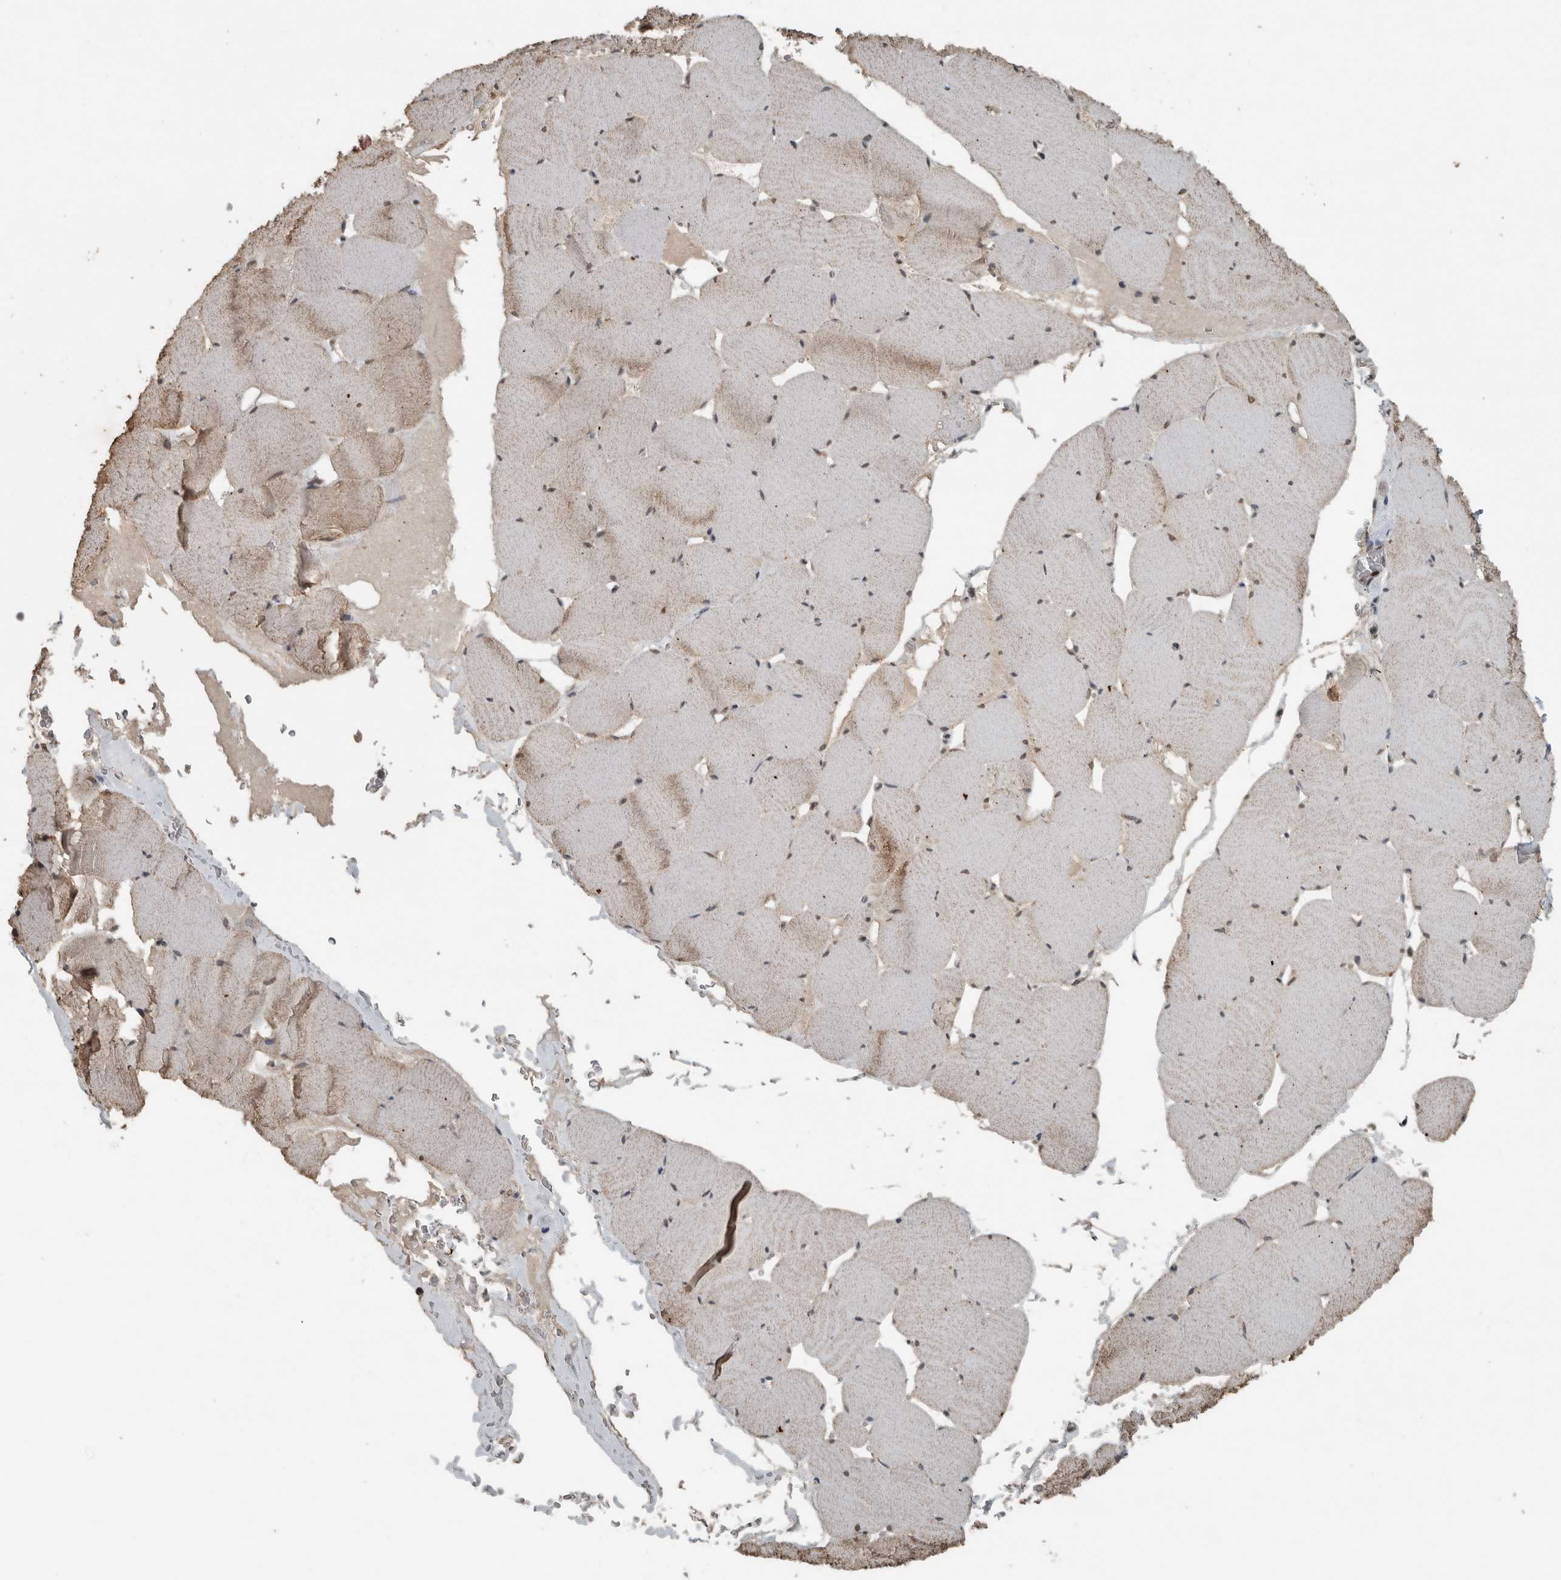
{"staining": {"intensity": "weak", "quantity": ">75%", "location": "cytoplasmic/membranous,nuclear"}, "tissue": "skeletal muscle", "cell_type": "Myocytes", "image_type": "normal", "snomed": [{"axis": "morphology", "description": "Normal tissue, NOS"}, {"axis": "topography", "description": "Skeletal muscle"}], "caption": "The photomicrograph exhibits staining of normal skeletal muscle, revealing weak cytoplasmic/membranous,nuclear protein staining (brown color) within myocytes.", "gene": "ZNF24", "patient": {"sex": "male", "age": 62}}